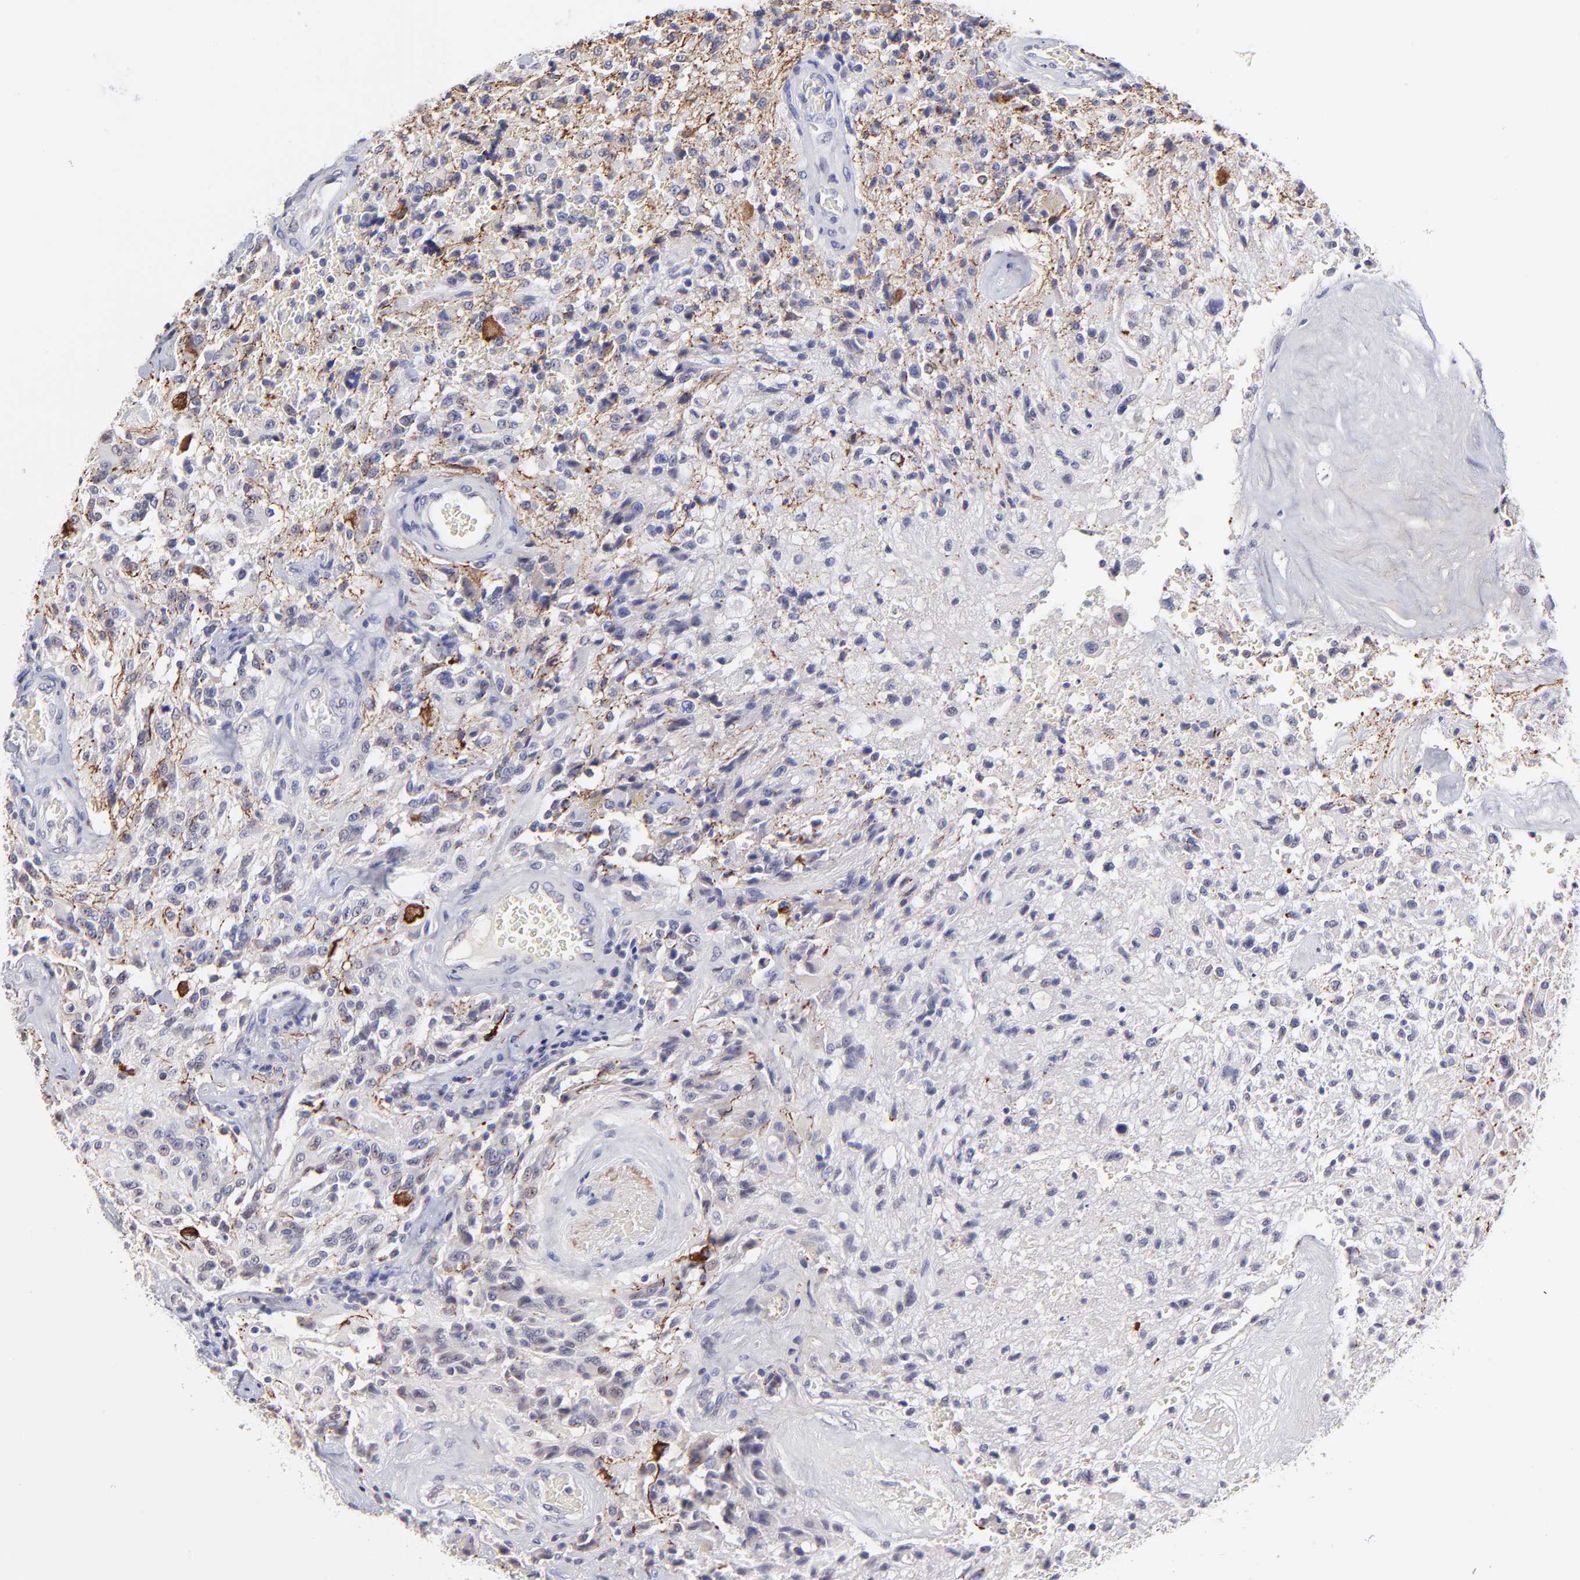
{"staining": {"intensity": "negative", "quantity": "none", "location": "none"}, "tissue": "glioma", "cell_type": "Tumor cells", "image_type": "cancer", "snomed": [{"axis": "morphology", "description": "Normal tissue, NOS"}, {"axis": "morphology", "description": "Glioma, malignant, High grade"}, {"axis": "topography", "description": "Cerebral cortex"}], "caption": "Glioma was stained to show a protein in brown. There is no significant positivity in tumor cells.", "gene": "BTG2", "patient": {"sex": "male", "age": 56}}